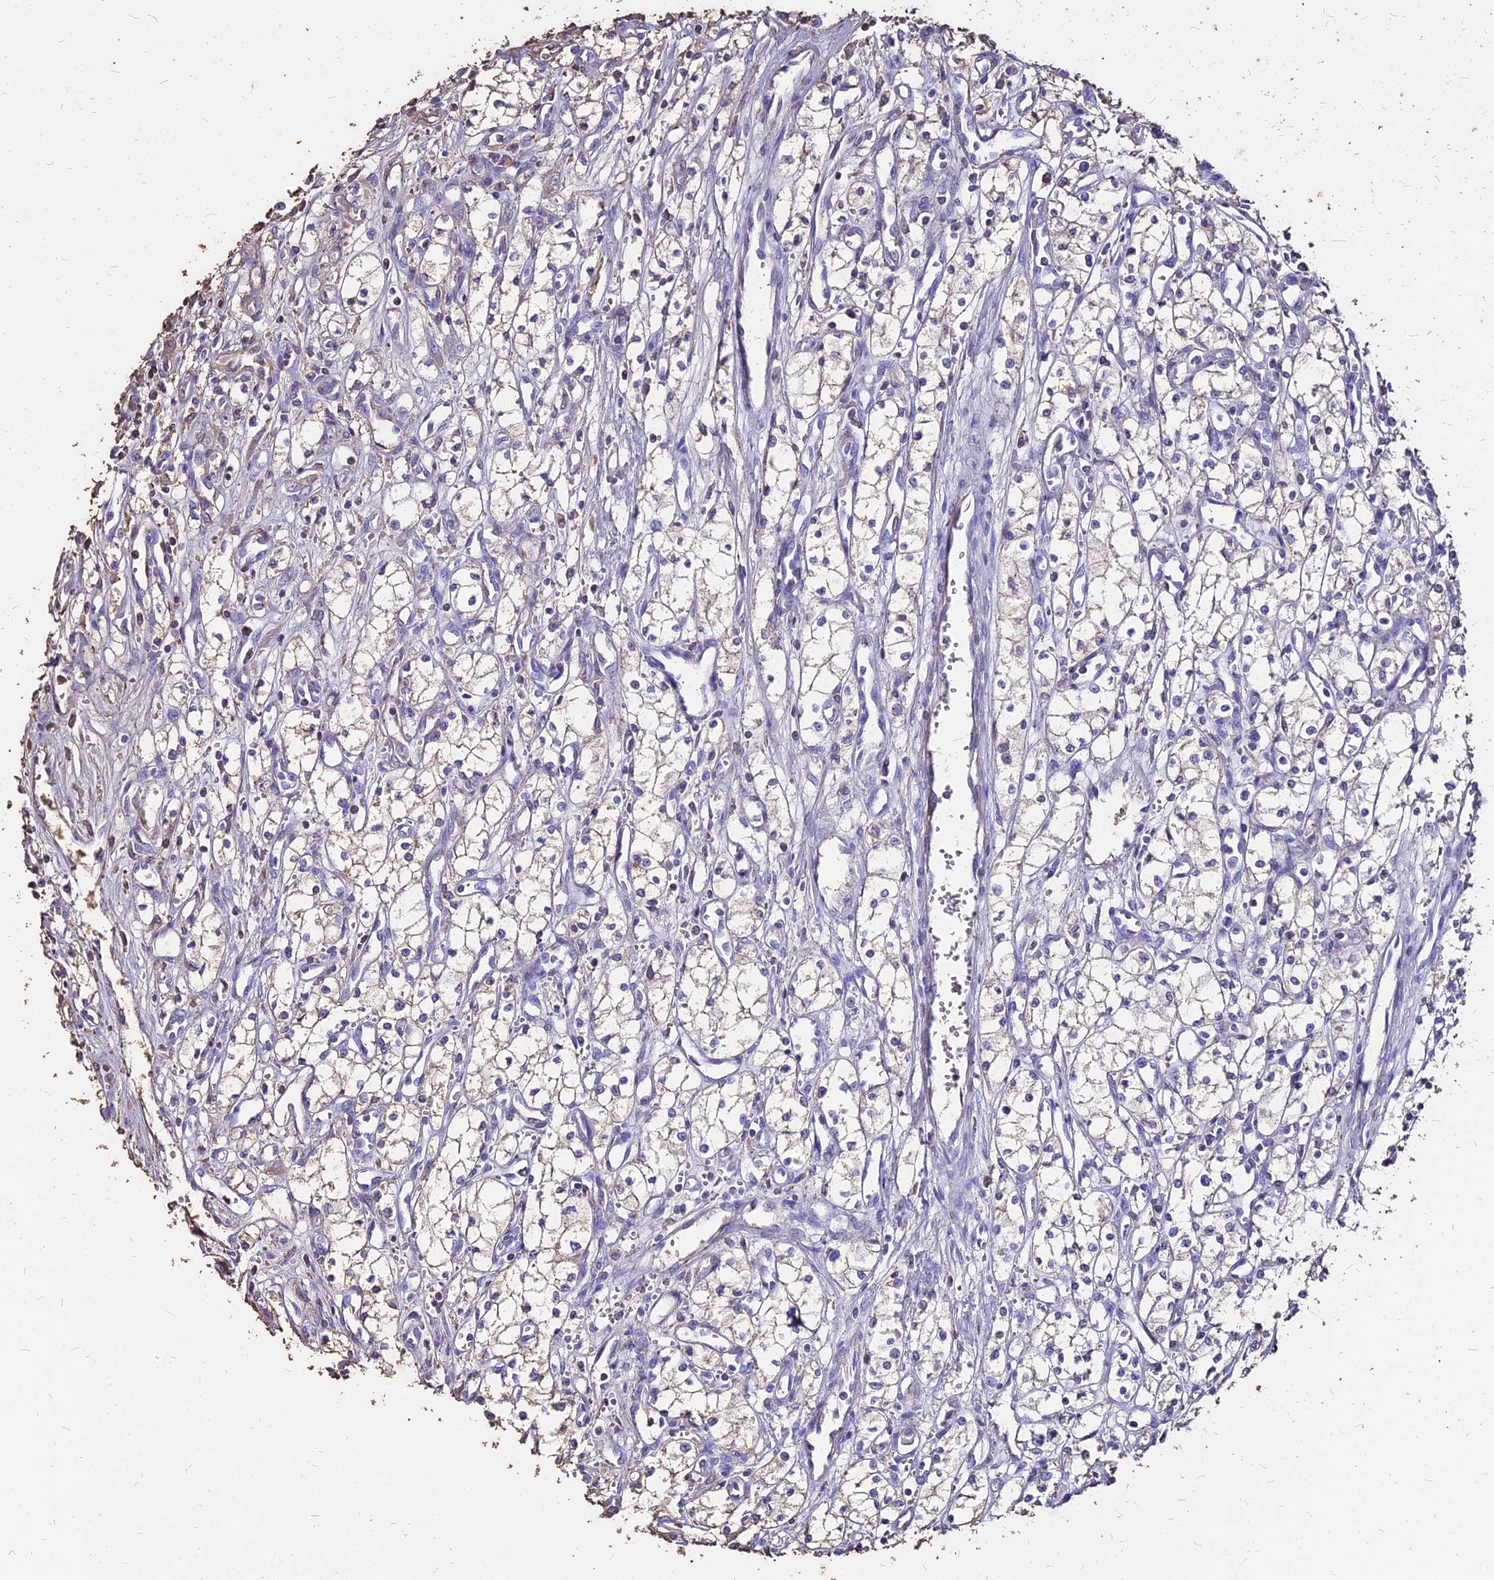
{"staining": {"intensity": "negative", "quantity": "none", "location": "none"}, "tissue": "renal cancer", "cell_type": "Tumor cells", "image_type": "cancer", "snomed": [{"axis": "morphology", "description": "Adenocarcinoma, NOS"}, {"axis": "topography", "description": "Kidney"}], "caption": "High power microscopy micrograph of an immunohistochemistry histopathology image of renal cancer (adenocarcinoma), revealing no significant positivity in tumor cells.", "gene": "NME5", "patient": {"sex": "male", "age": 59}}